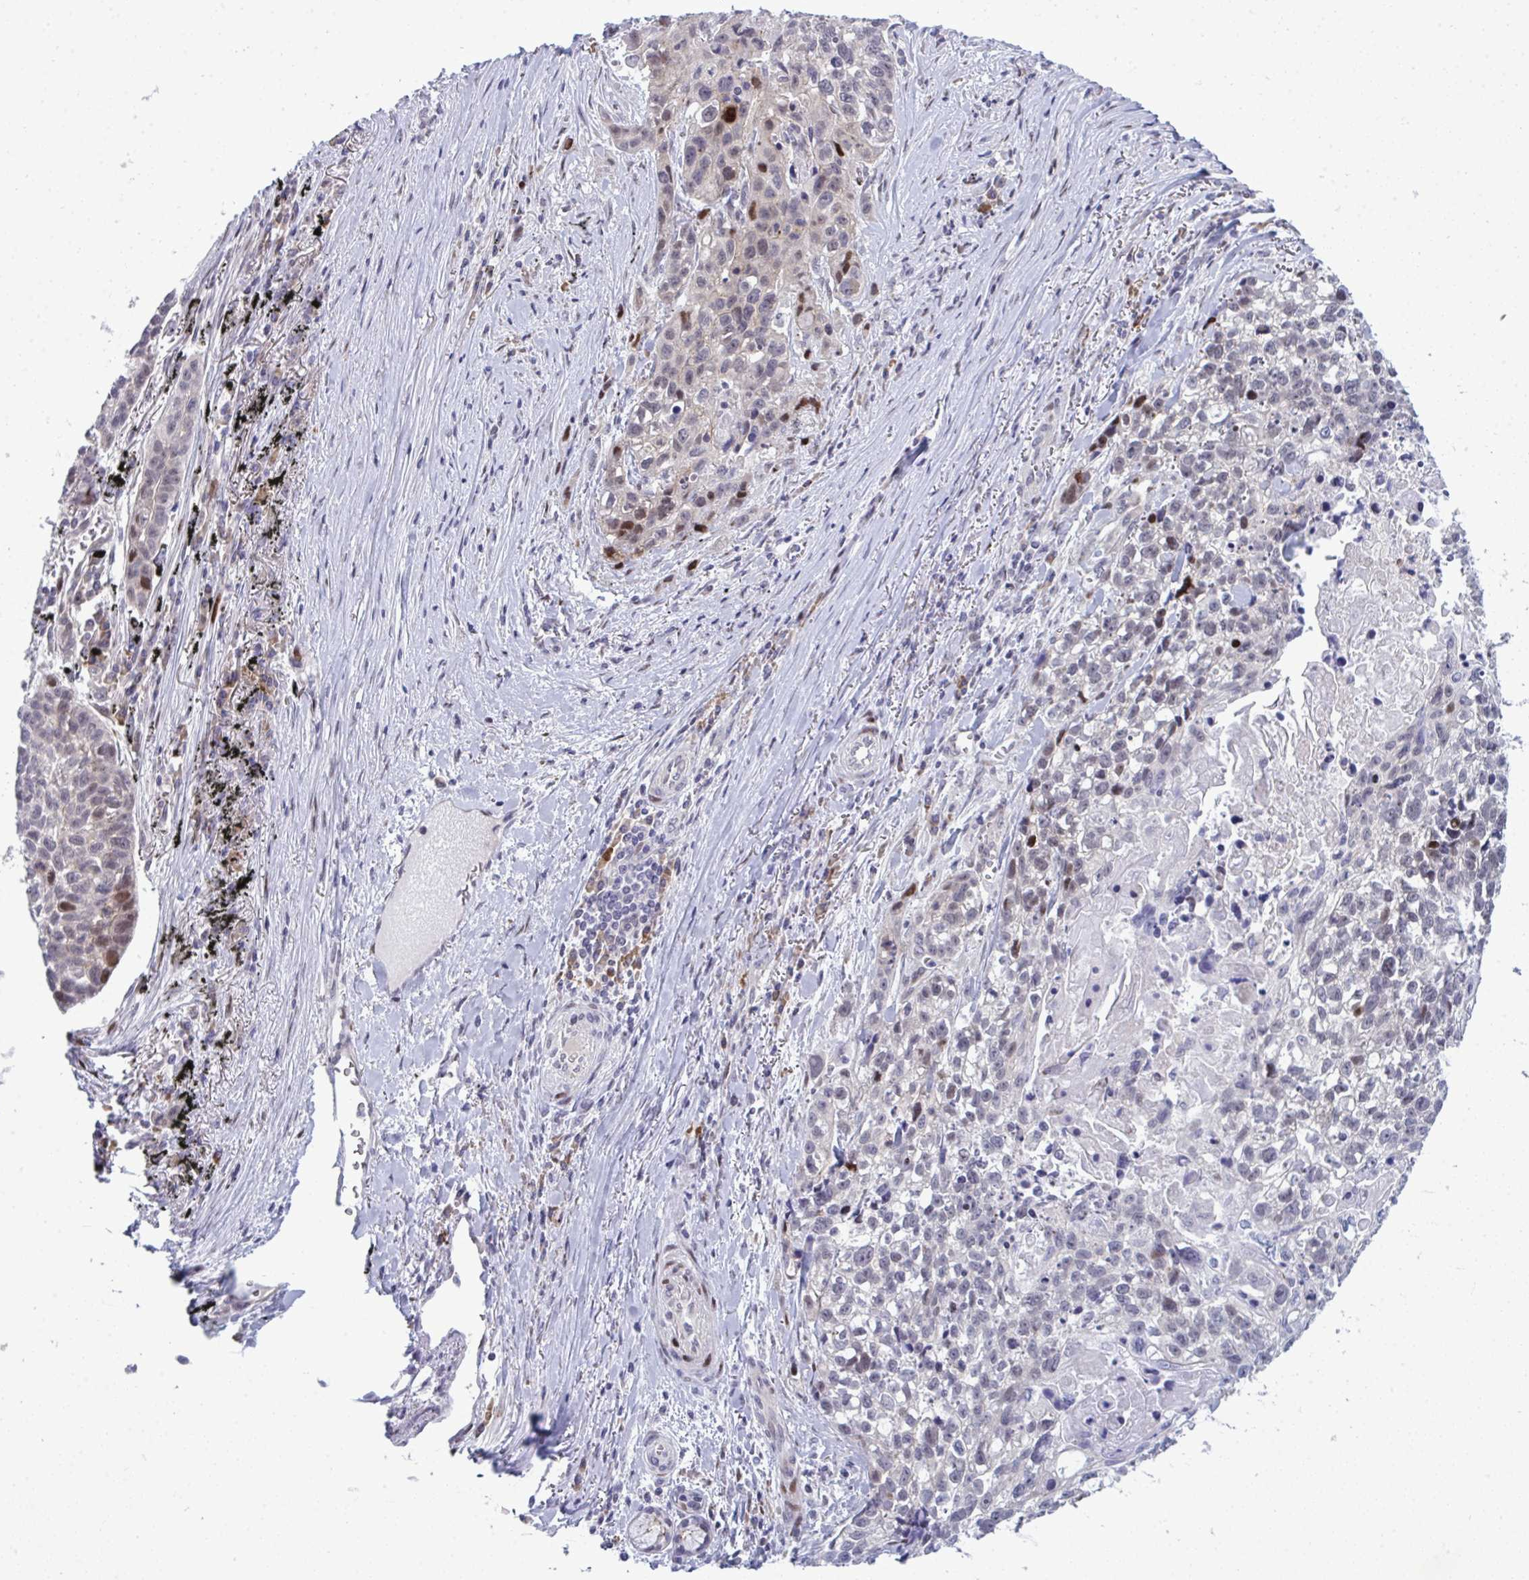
{"staining": {"intensity": "moderate", "quantity": "<25%", "location": "nuclear"}, "tissue": "lung cancer", "cell_type": "Tumor cells", "image_type": "cancer", "snomed": [{"axis": "morphology", "description": "Squamous cell carcinoma, NOS"}, {"axis": "topography", "description": "Lung"}], "caption": "Immunohistochemical staining of human lung cancer demonstrates moderate nuclear protein staining in about <25% of tumor cells.", "gene": "TAB1", "patient": {"sex": "male", "age": 74}}